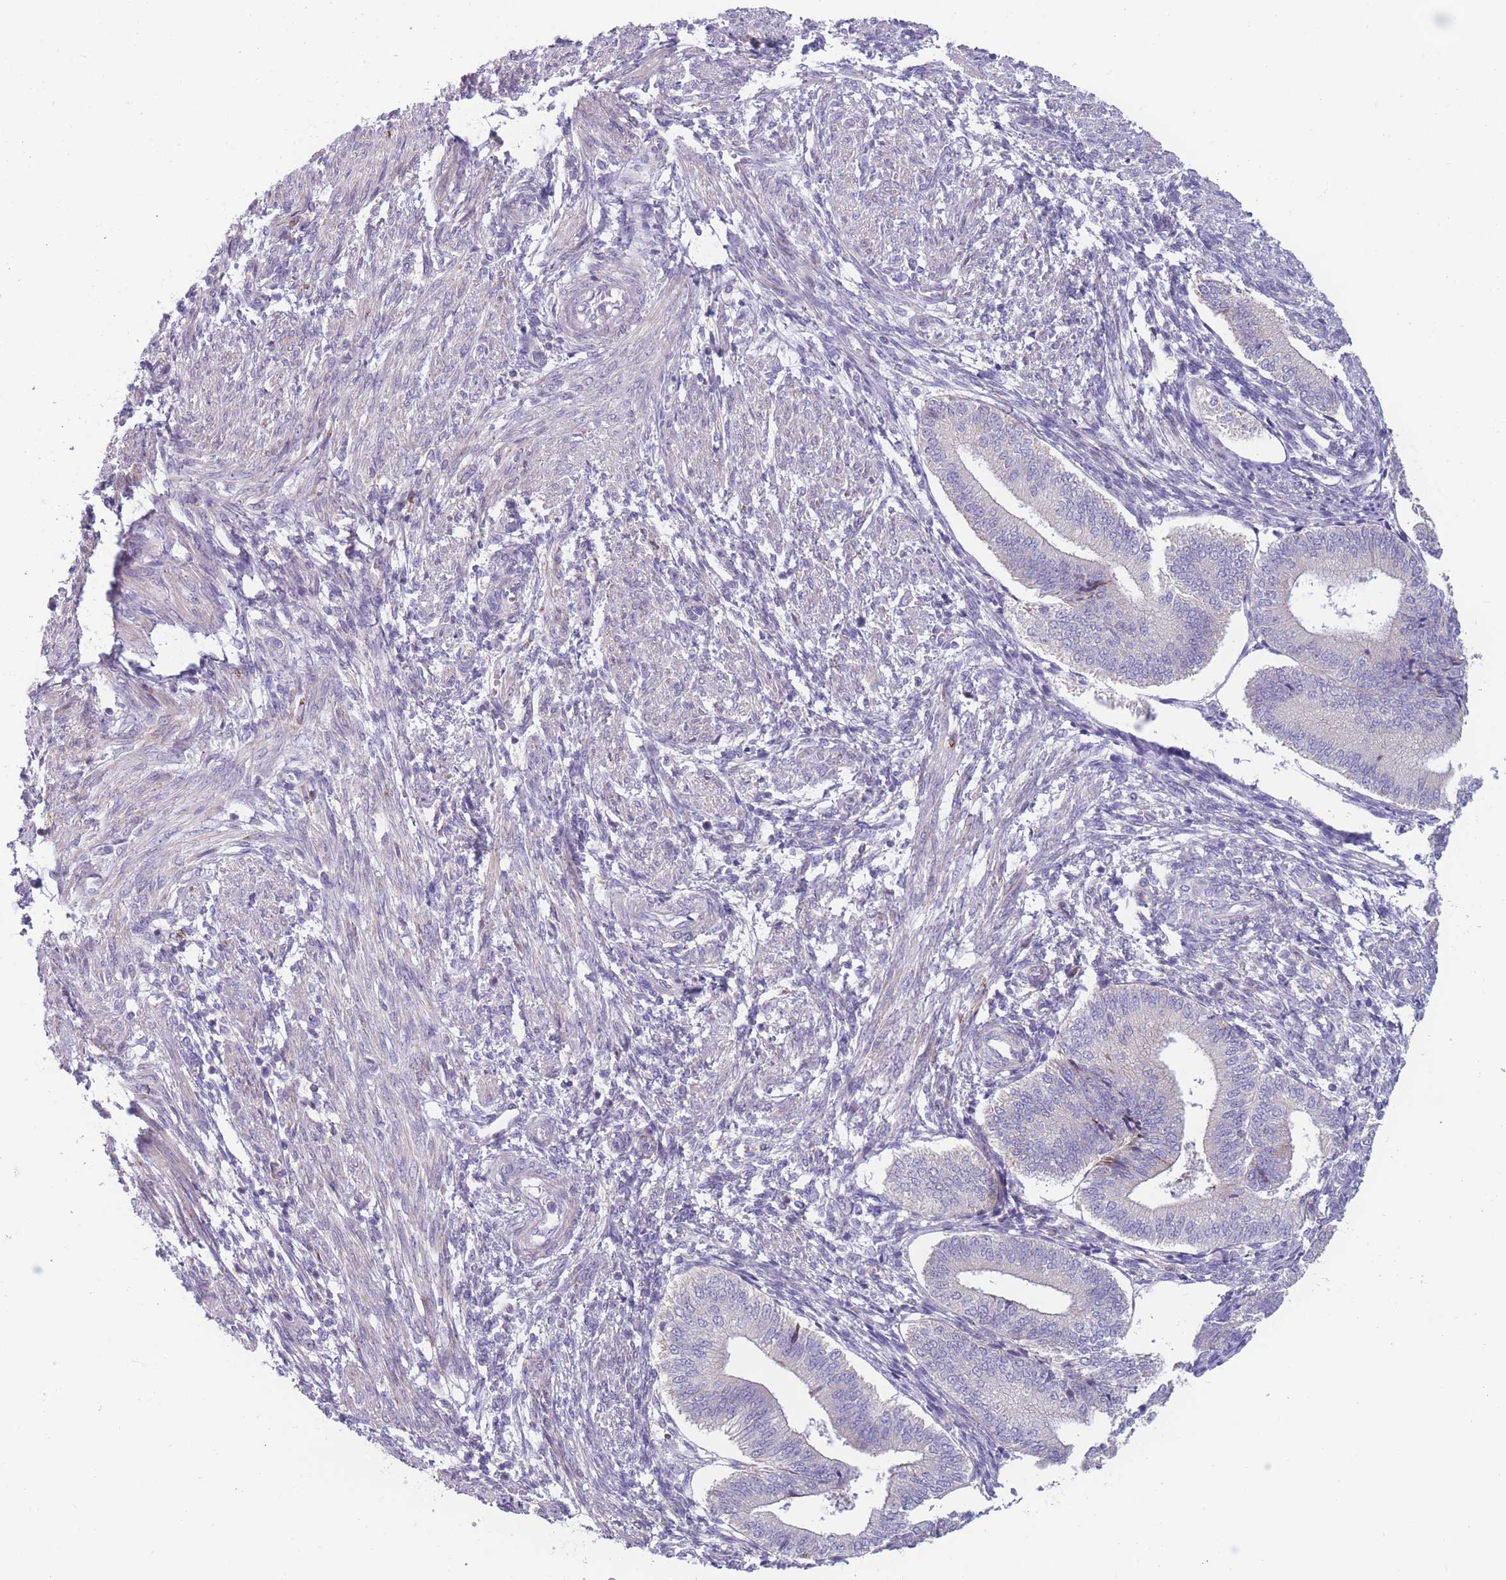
{"staining": {"intensity": "negative", "quantity": "none", "location": "none"}, "tissue": "endometrium", "cell_type": "Cells in endometrial stroma", "image_type": "normal", "snomed": [{"axis": "morphology", "description": "Normal tissue, NOS"}, {"axis": "topography", "description": "Endometrium"}], "caption": "The image exhibits no significant positivity in cells in endometrial stroma of endometrium.", "gene": "PDE4A", "patient": {"sex": "female", "age": 34}}